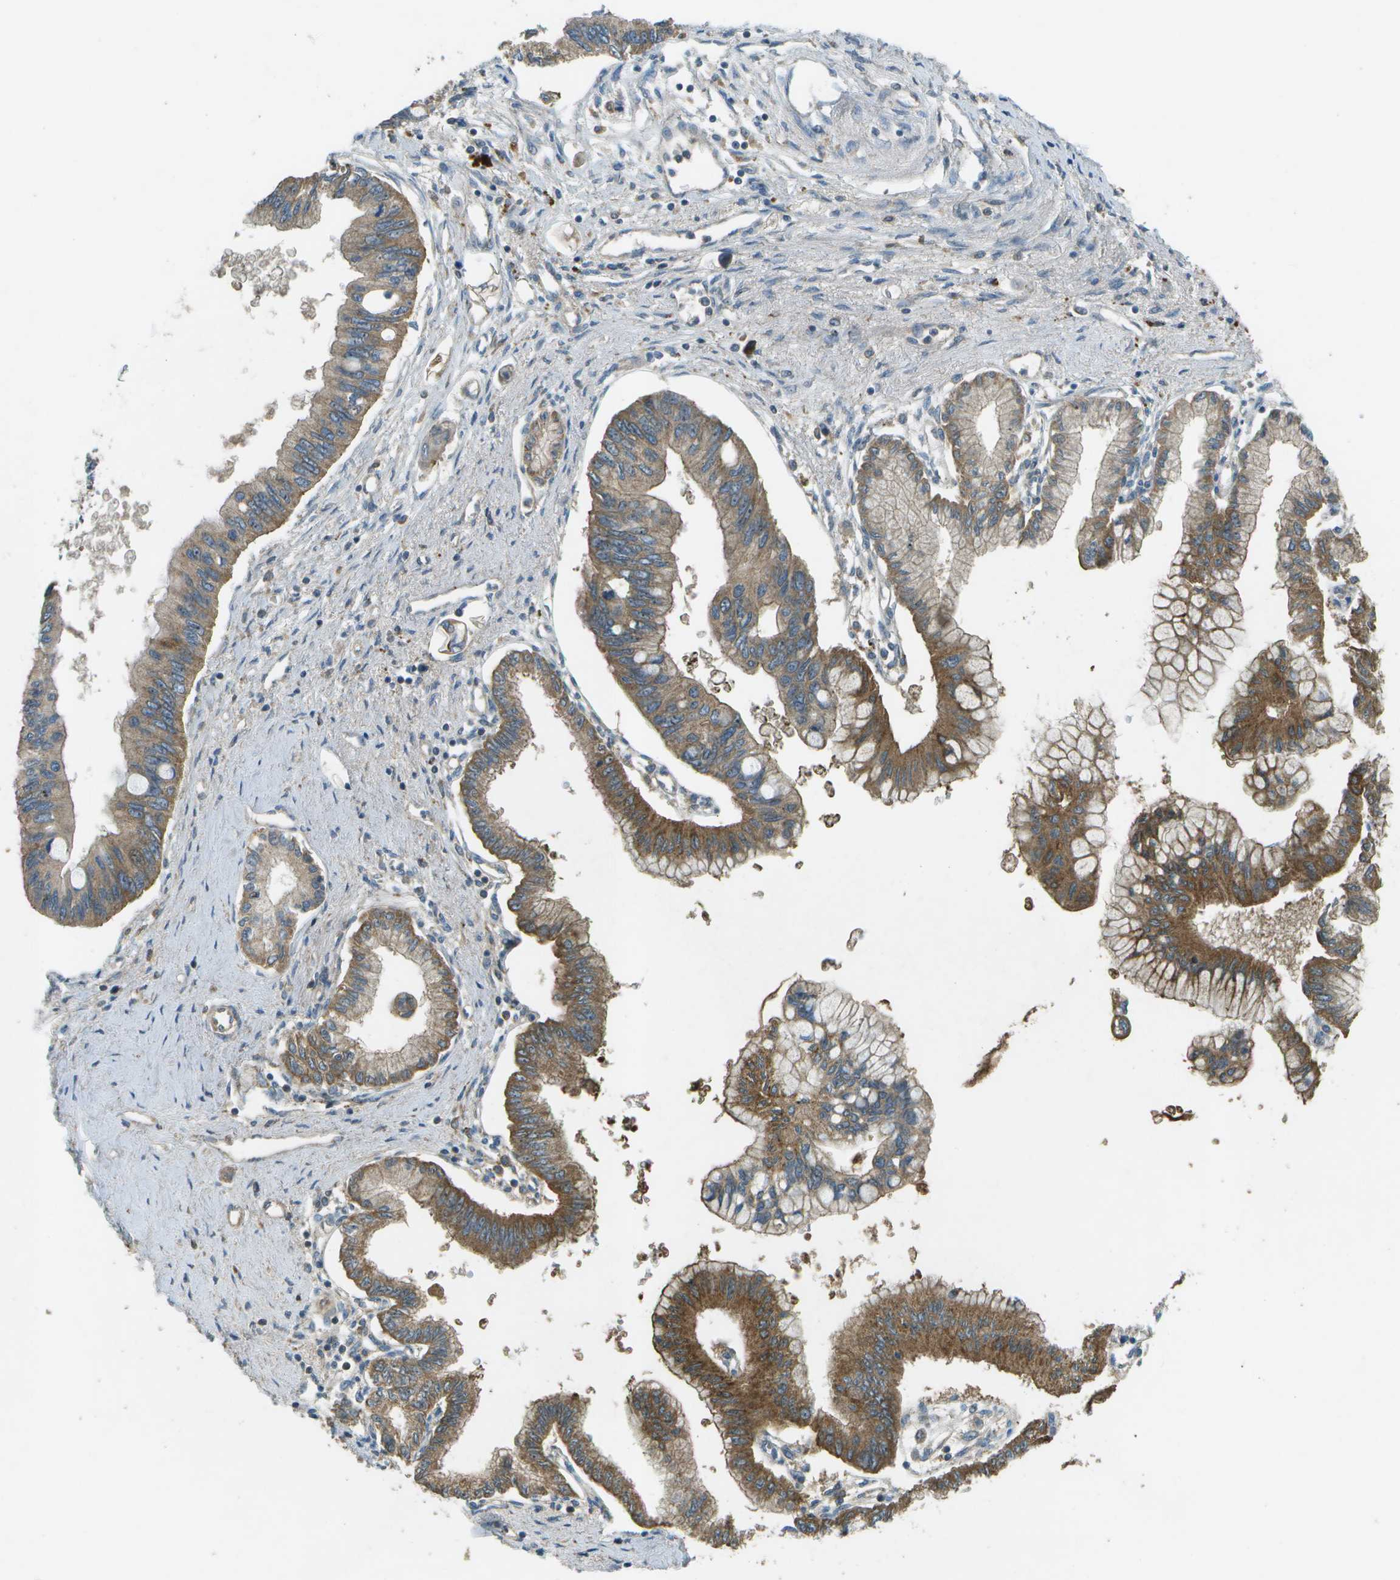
{"staining": {"intensity": "moderate", "quantity": ">75%", "location": "cytoplasmic/membranous"}, "tissue": "pancreatic cancer", "cell_type": "Tumor cells", "image_type": "cancer", "snomed": [{"axis": "morphology", "description": "Adenocarcinoma, NOS"}, {"axis": "topography", "description": "Pancreas"}], "caption": "A micrograph of human pancreatic adenocarcinoma stained for a protein exhibits moderate cytoplasmic/membranous brown staining in tumor cells.", "gene": "PXYLP1", "patient": {"sex": "female", "age": 77}}